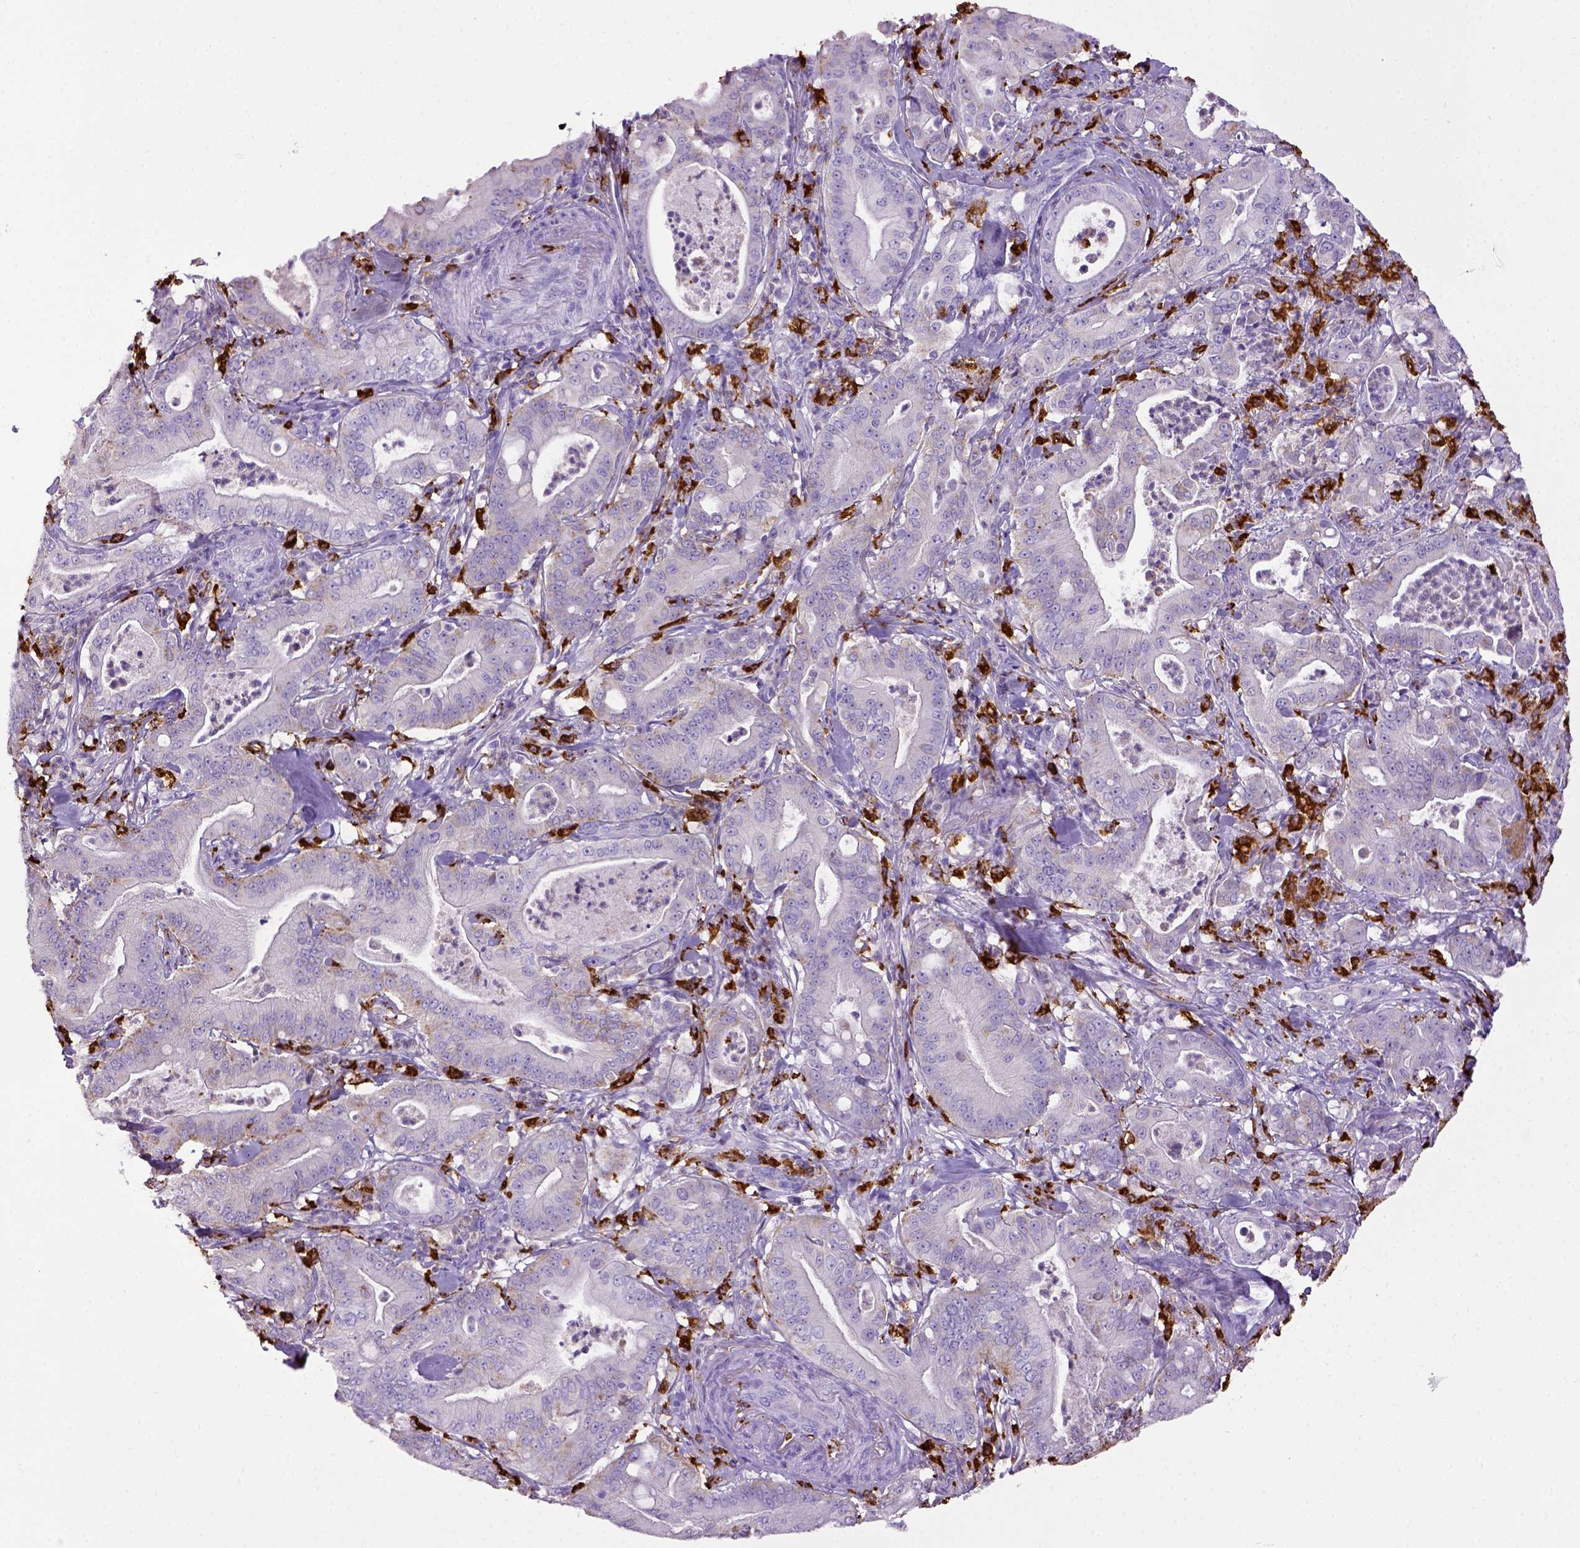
{"staining": {"intensity": "negative", "quantity": "none", "location": "none"}, "tissue": "pancreatic cancer", "cell_type": "Tumor cells", "image_type": "cancer", "snomed": [{"axis": "morphology", "description": "Adenocarcinoma, NOS"}, {"axis": "topography", "description": "Pancreas"}], "caption": "Pancreatic cancer (adenocarcinoma) was stained to show a protein in brown. There is no significant positivity in tumor cells.", "gene": "CD68", "patient": {"sex": "male", "age": 71}}